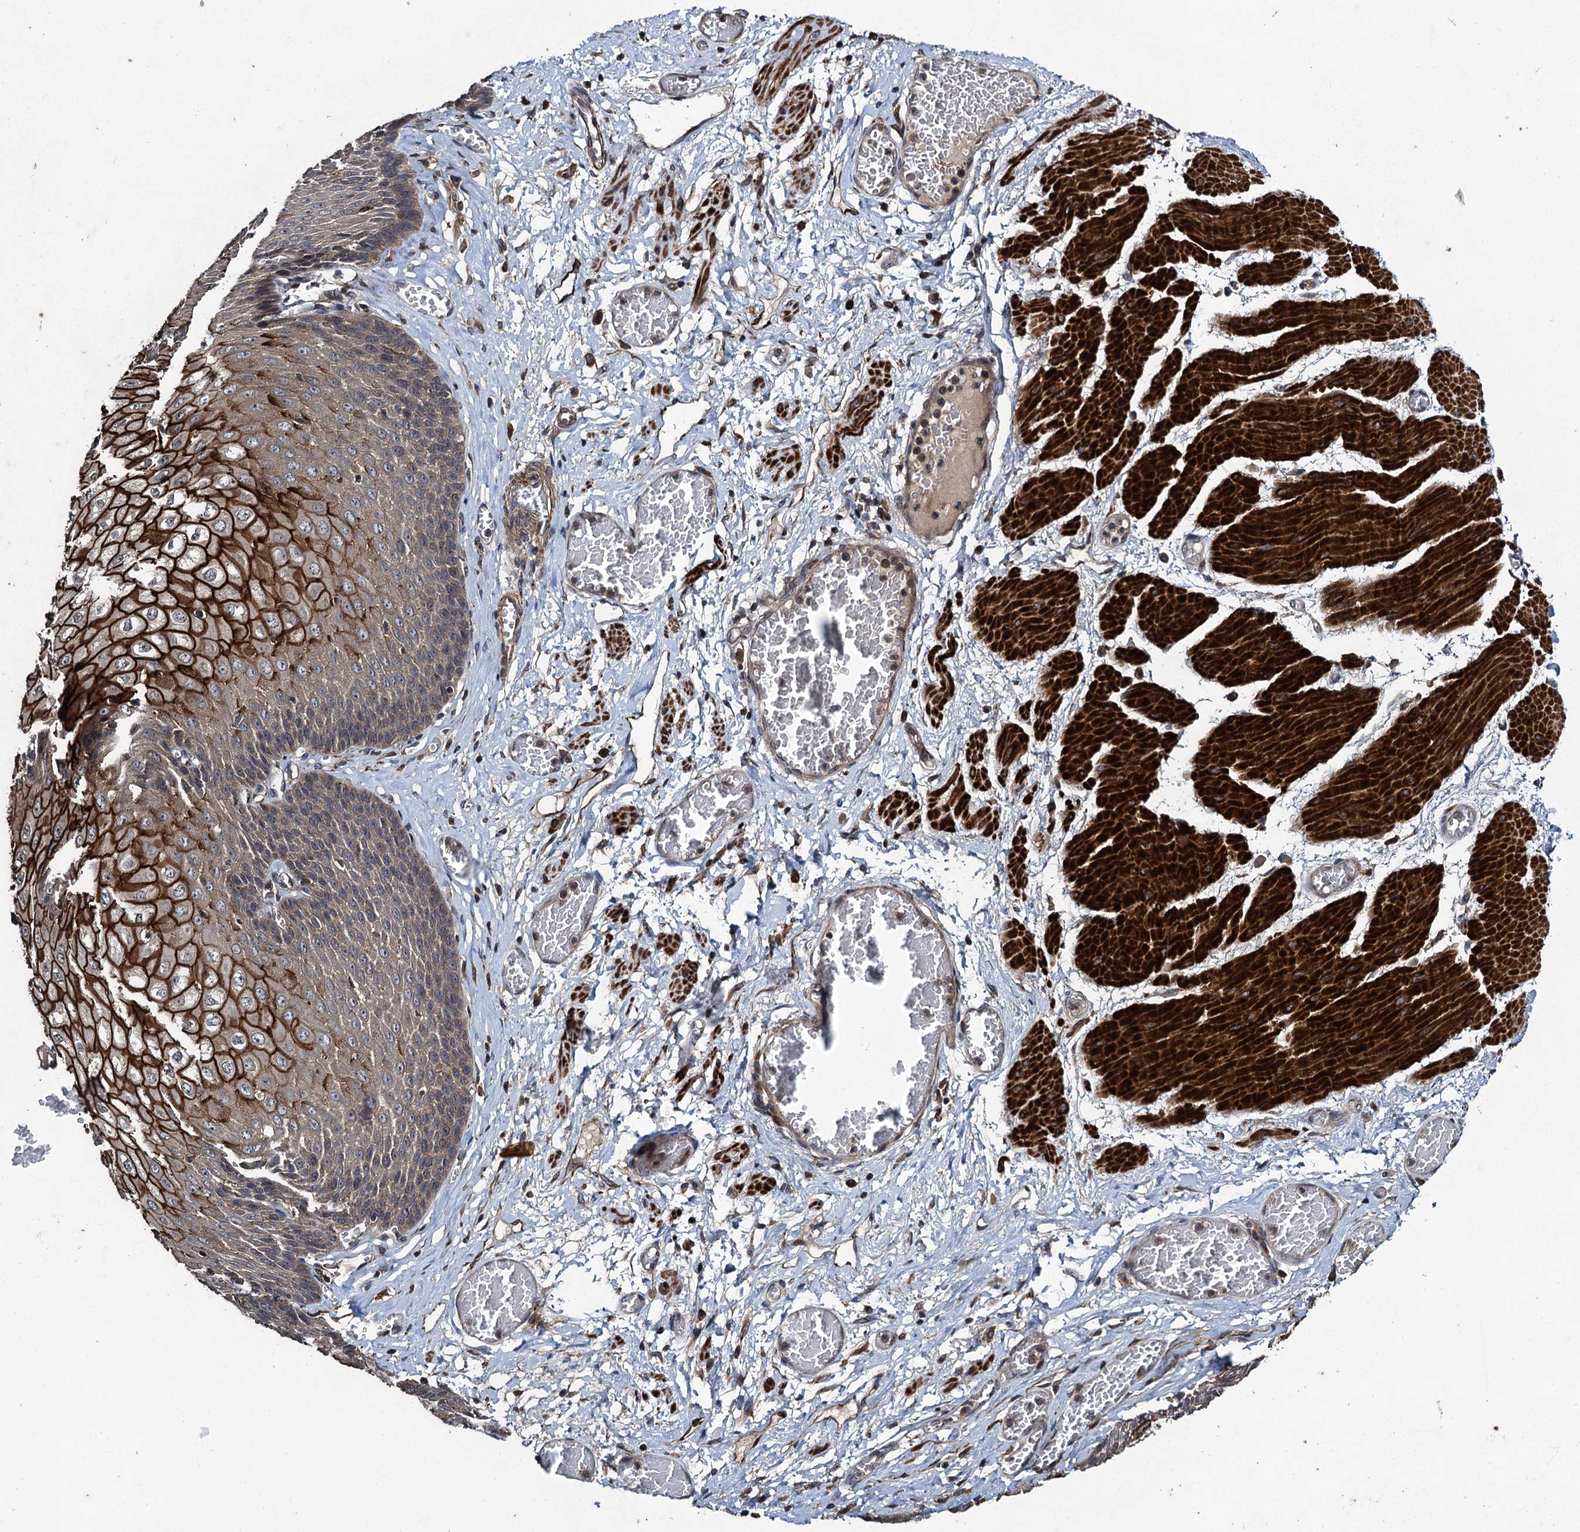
{"staining": {"intensity": "strong", "quantity": "25%-75%", "location": "cytoplasmic/membranous"}, "tissue": "esophagus", "cell_type": "Squamous epithelial cells", "image_type": "normal", "snomed": [{"axis": "morphology", "description": "Normal tissue, NOS"}, {"axis": "topography", "description": "Esophagus"}], "caption": "IHC image of normal esophagus stained for a protein (brown), which exhibits high levels of strong cytoplasmic/membranous staining in about 25%-75% of squamous epithelial cells.", "gene": "CNTN5", "patient": {"sex": "male", "age": 60}}